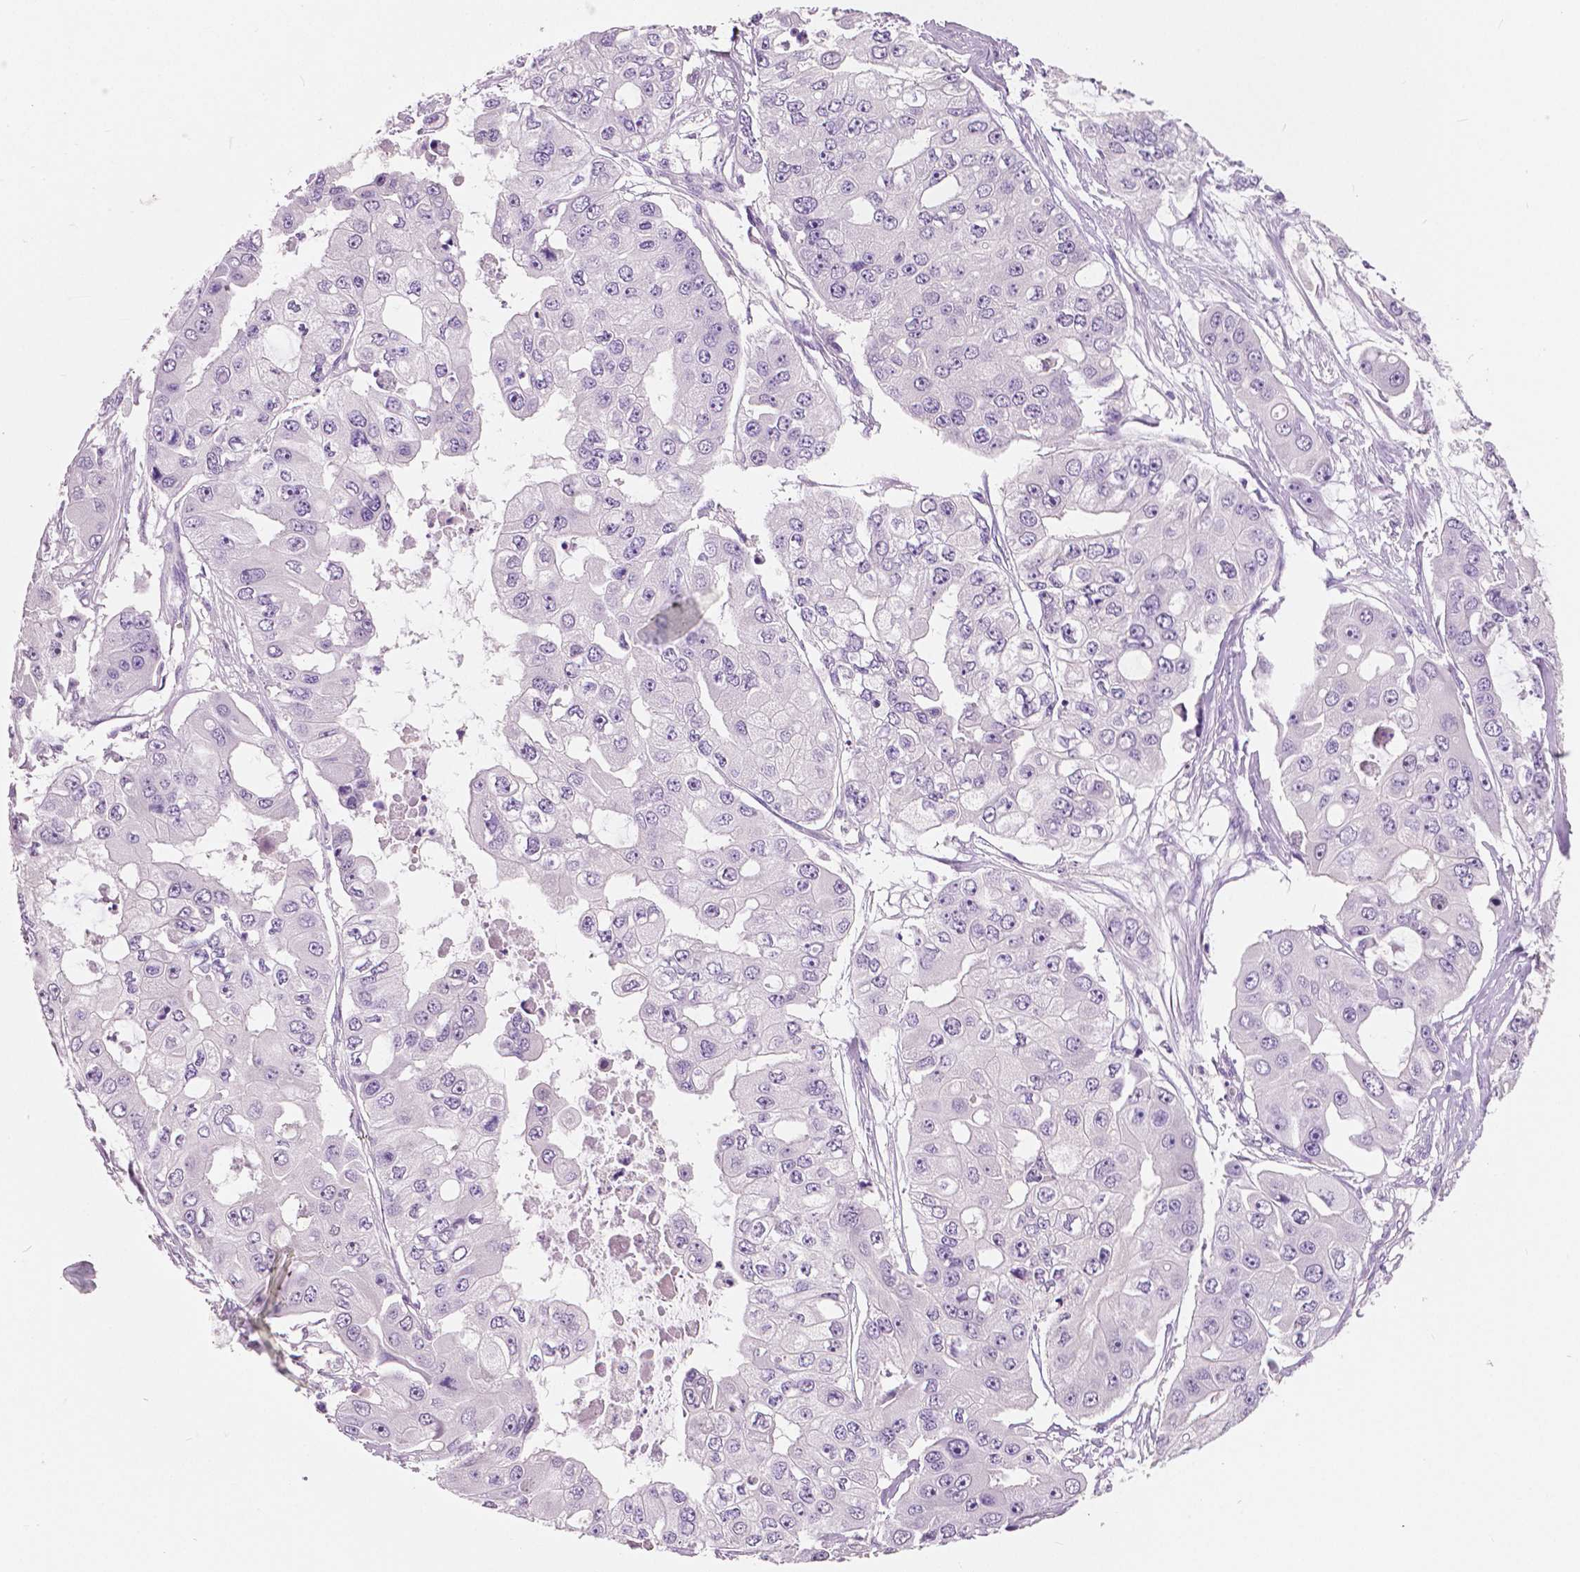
{"staining": {"intensity": "negative", "quantity": "none", "location": "none"}, "tissue": "ovarian cancer", "cell_type": "Tumor cells", "image_type": "cancer", "snomed": [{"axis": "morphology", "description": "Cystadenocarcinoma, serous, NOS"}, {"axis": "topography", "description": "Ovary"}], "caption": "A micrograph of human ovarian serous cystadenocarcinoma is negative for staining in tumor cells. (DAB (3,3'-diaminobenzidine) immunohistochemistry visualized using brightfield microscopy, high magnification).", "gene": "TKFC", "patient": {"sex": "female", "age": 56}}